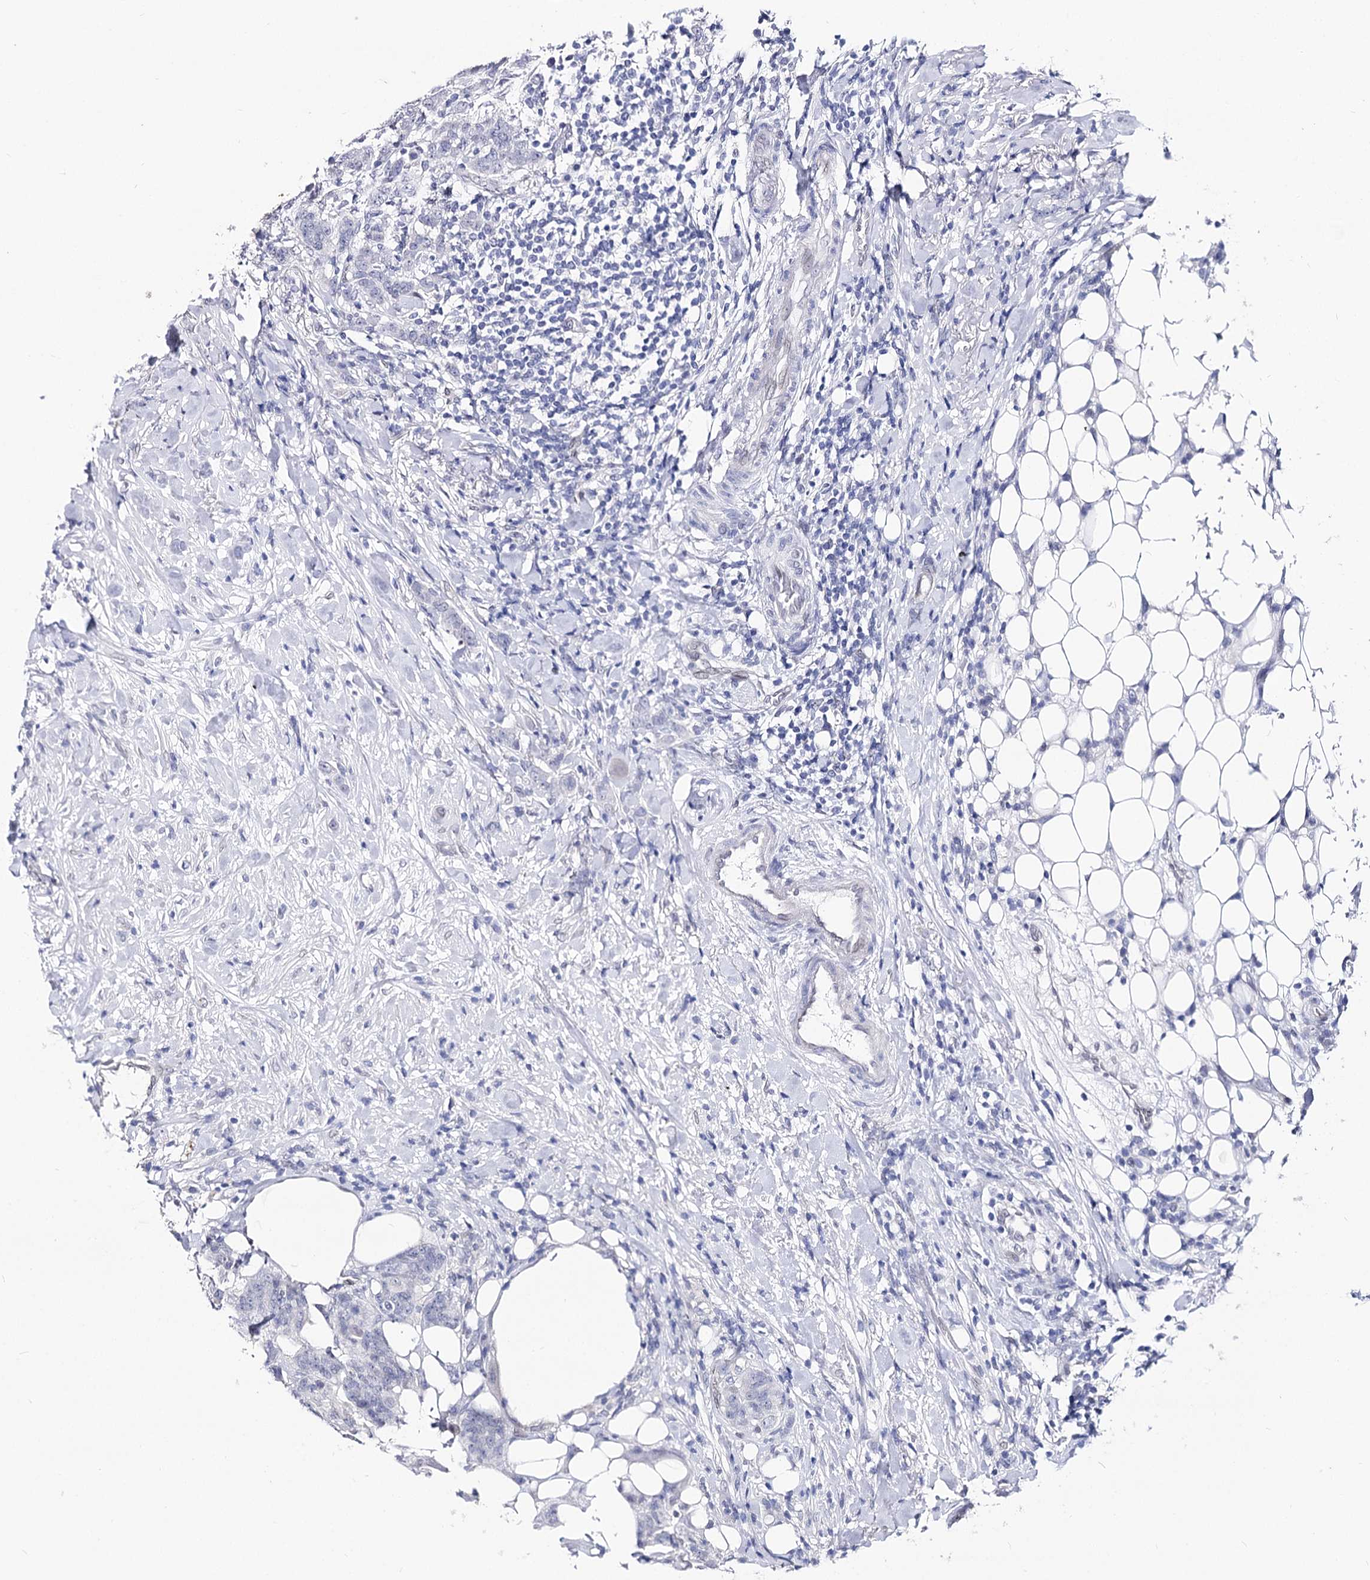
{"staining": {"intensity": "negative", "quantity": "none", "location": "none"}, "tissue": "breast cancer", "cell_type": "Tumor cells", "image_type": "cancer", "snomed": [{"axis": "morphology", "description": "Duct carcinoma"}, {"axis": "topography", "description": "Breast"}], "caption": "The IHC micrograph has no significant staining in tumor cells of invasive ductal carcinoma (breast) tissue.", "gene": "TMEM201", "patient": {"sex": "female", "age": 40}}